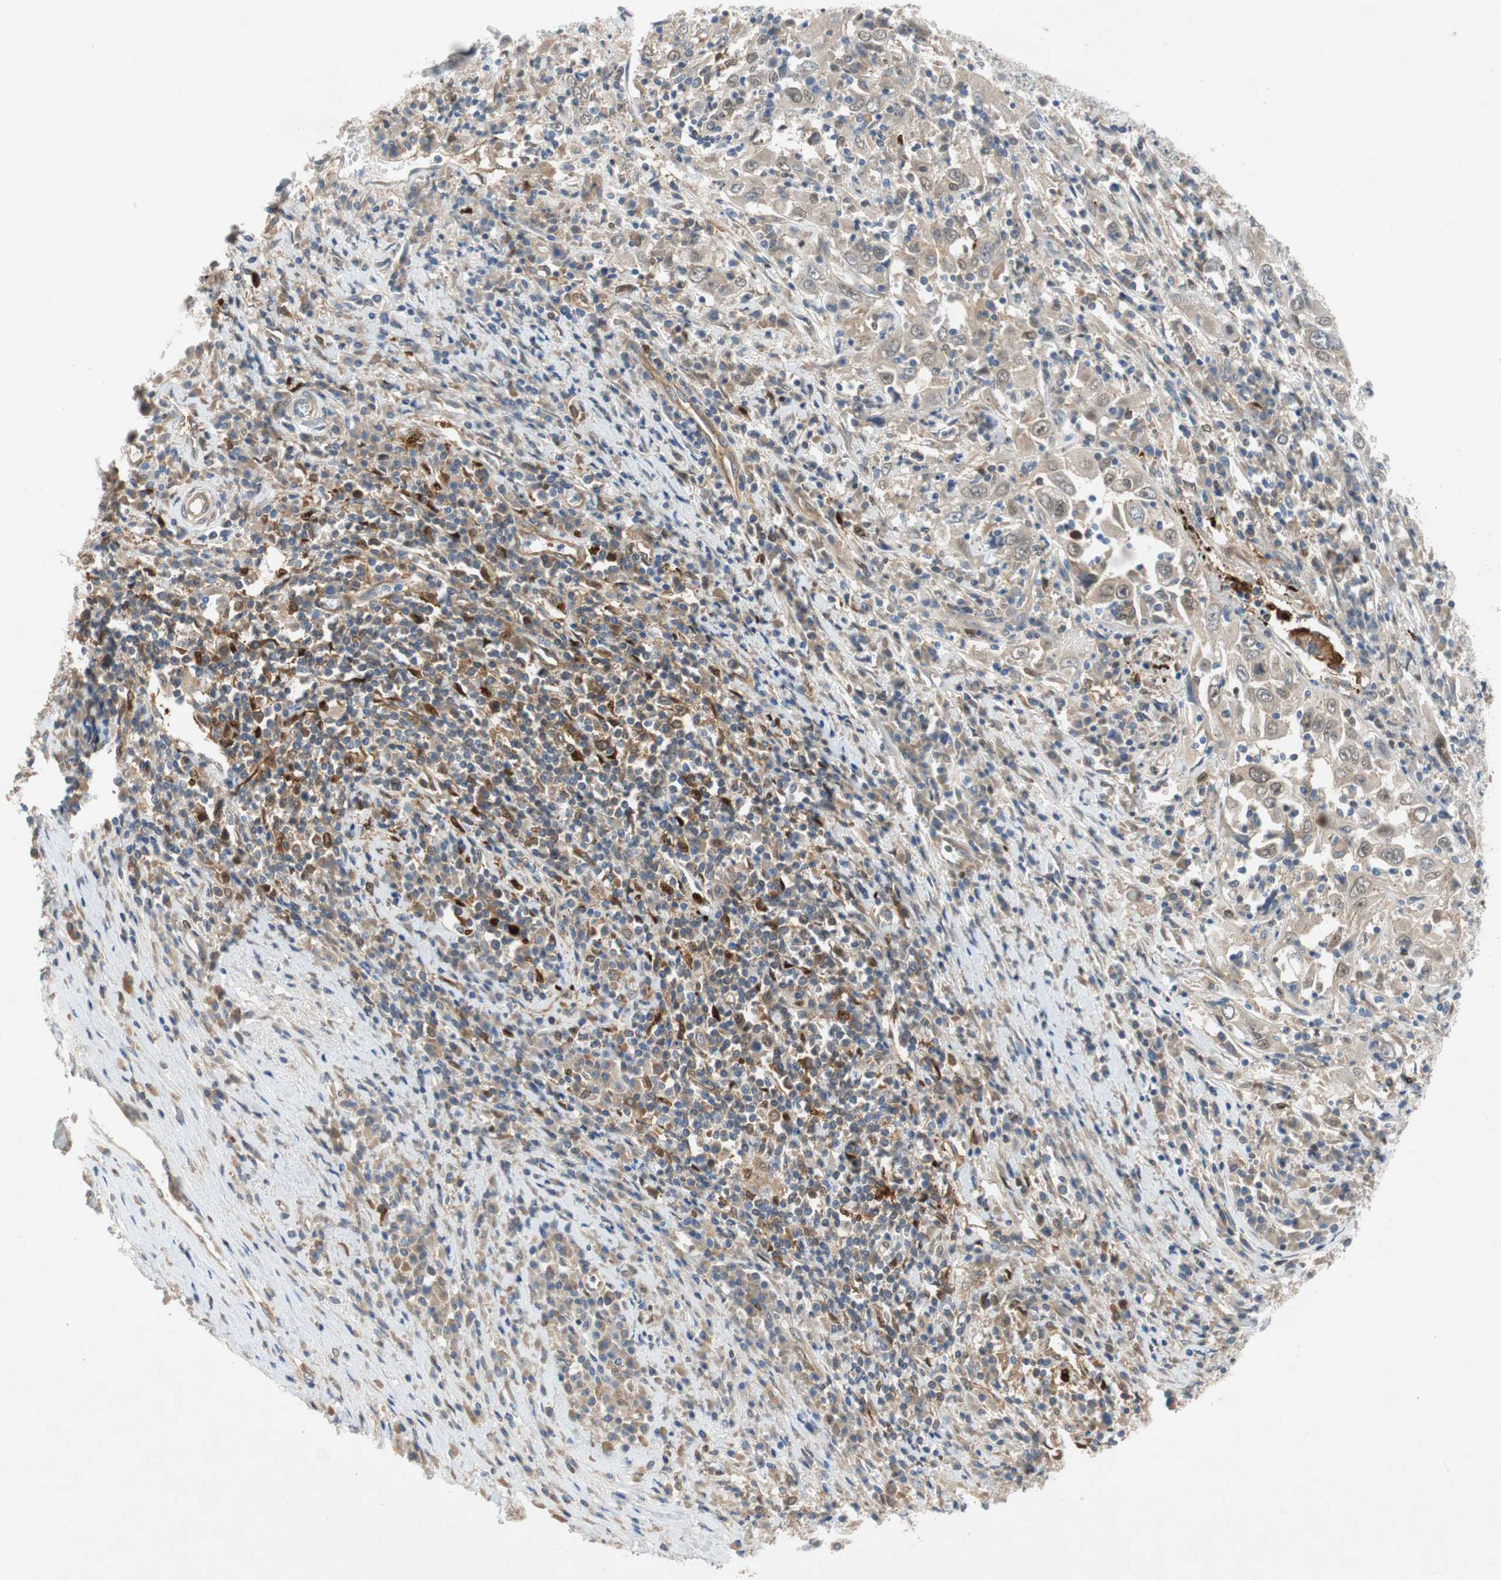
{"staining": {"intensity": "weak", "quantity": "<25%", "location": "cytoplasmic/membranous"}, "tissue": "cervical cancer", "cell_type": "Tumor cells", "image_type": "cancer", "snomed": [{"axis": "morphology", "description": "Squamous cell carcinoma, NOS"}, {"axis": "topography", "description": "Cervix"}], "caption": "Photomicrograph shows no protein expression in tumor cells of cervical cancer tissue.", "gene": "RELB", "patient": {"sex": "female", "age": 46}}